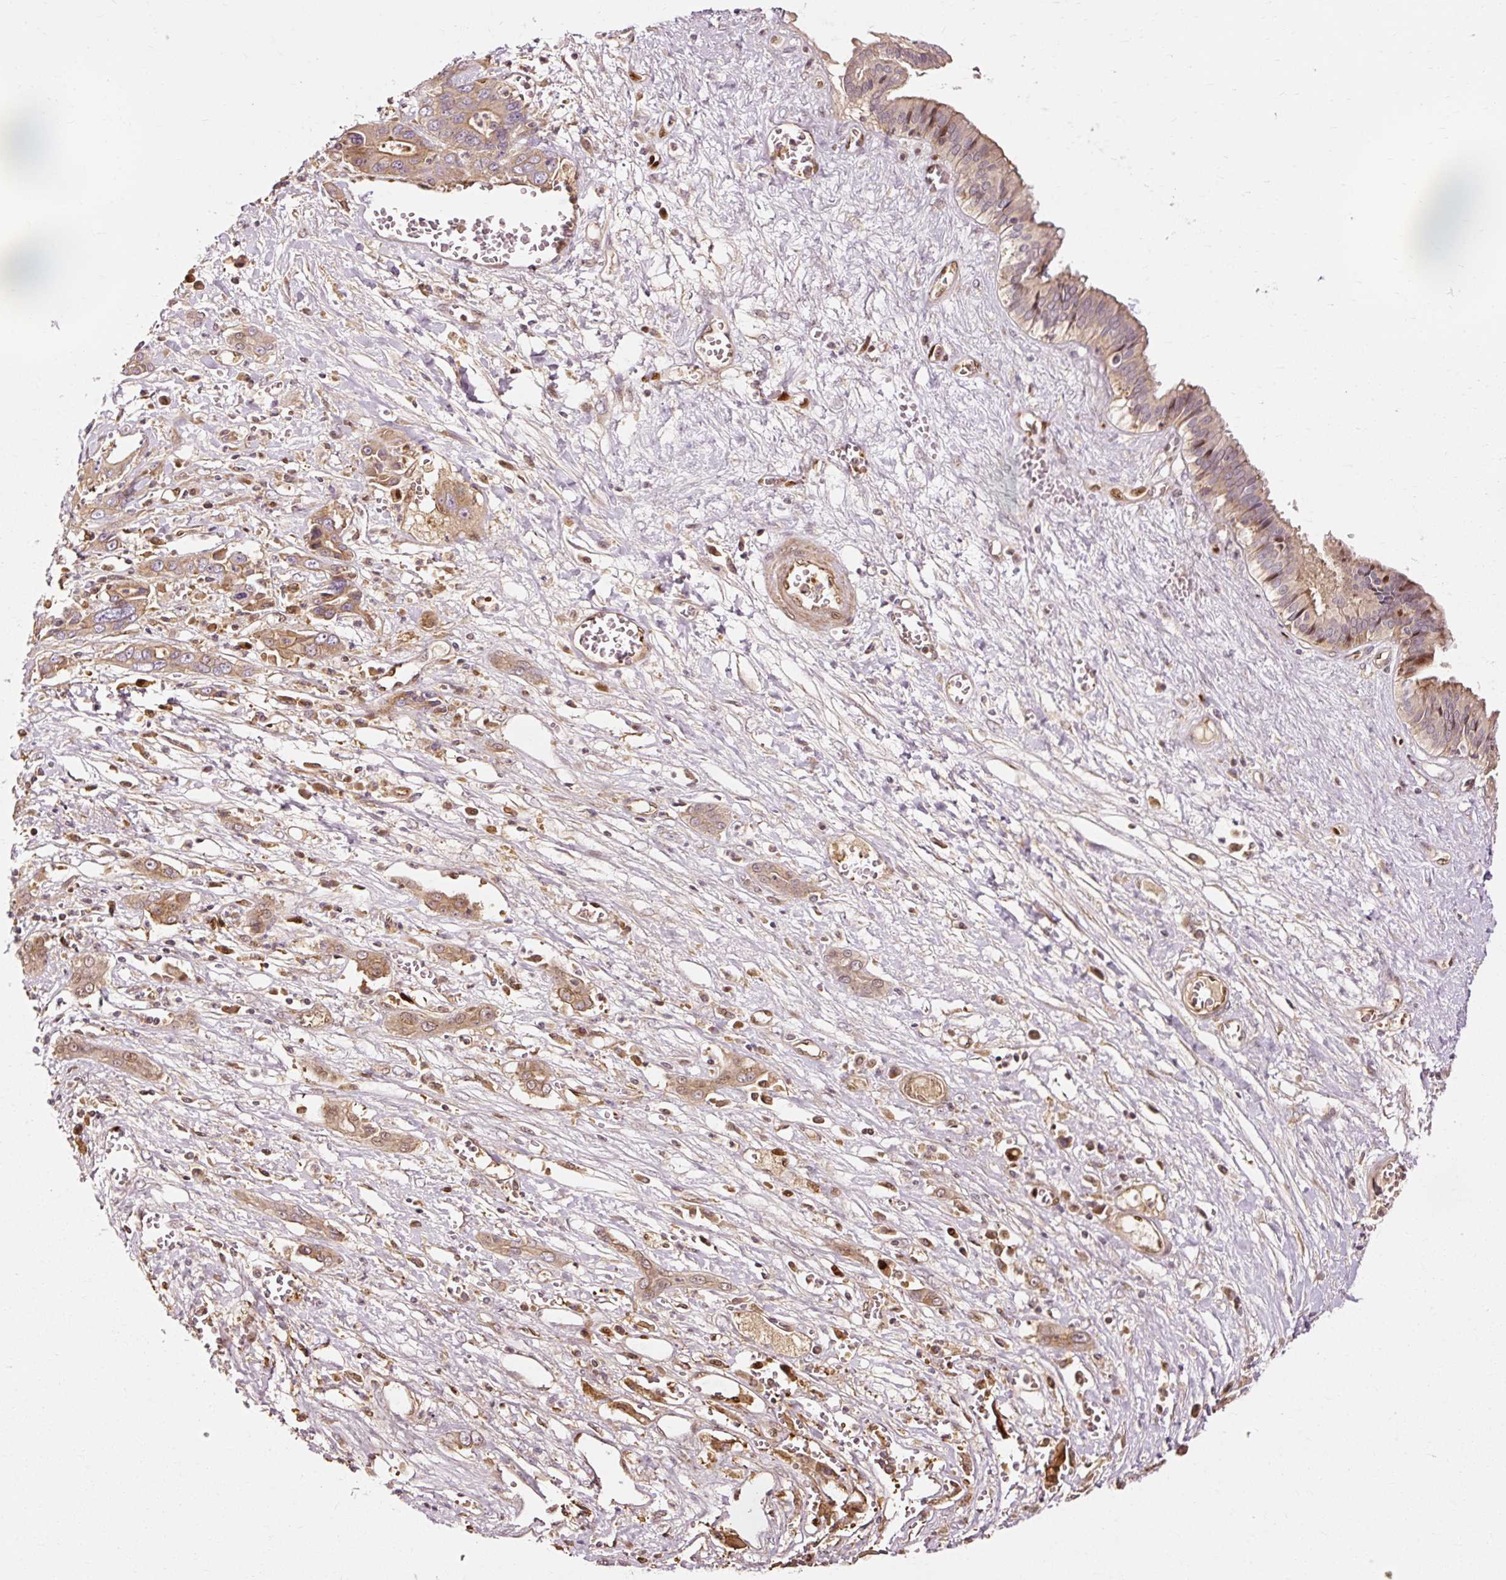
{"staining": {"intensity": "moderate", "quantity": ">75%", "location": "cytoplasmic/membranous"}, "tissue": "liver cancer", "cell_type": "Tumor cells", "image_type": "cancer", "snomed": [{"axis": "morphology", "description": "Cholangiocarcinoma"}, {"axis": "topography", "description": "Liver"}], "caption": "Immunohistochemistry (IHC) (DAB (3,3'-diaminobenzidine)) staining of human cholangiocarcinoma (liver) exhibits moderate cytoplasmic/membranous protein expression in approximately >75% of tumor cells. The staining is performed using DAB (3,3'-diaminobenzidine) brown chromogen to label protein expression. The nuclei are counter-stained blue using hematoxylin.", "gene": "NAPA", "patient": {"sex": "male", "age": 67}}